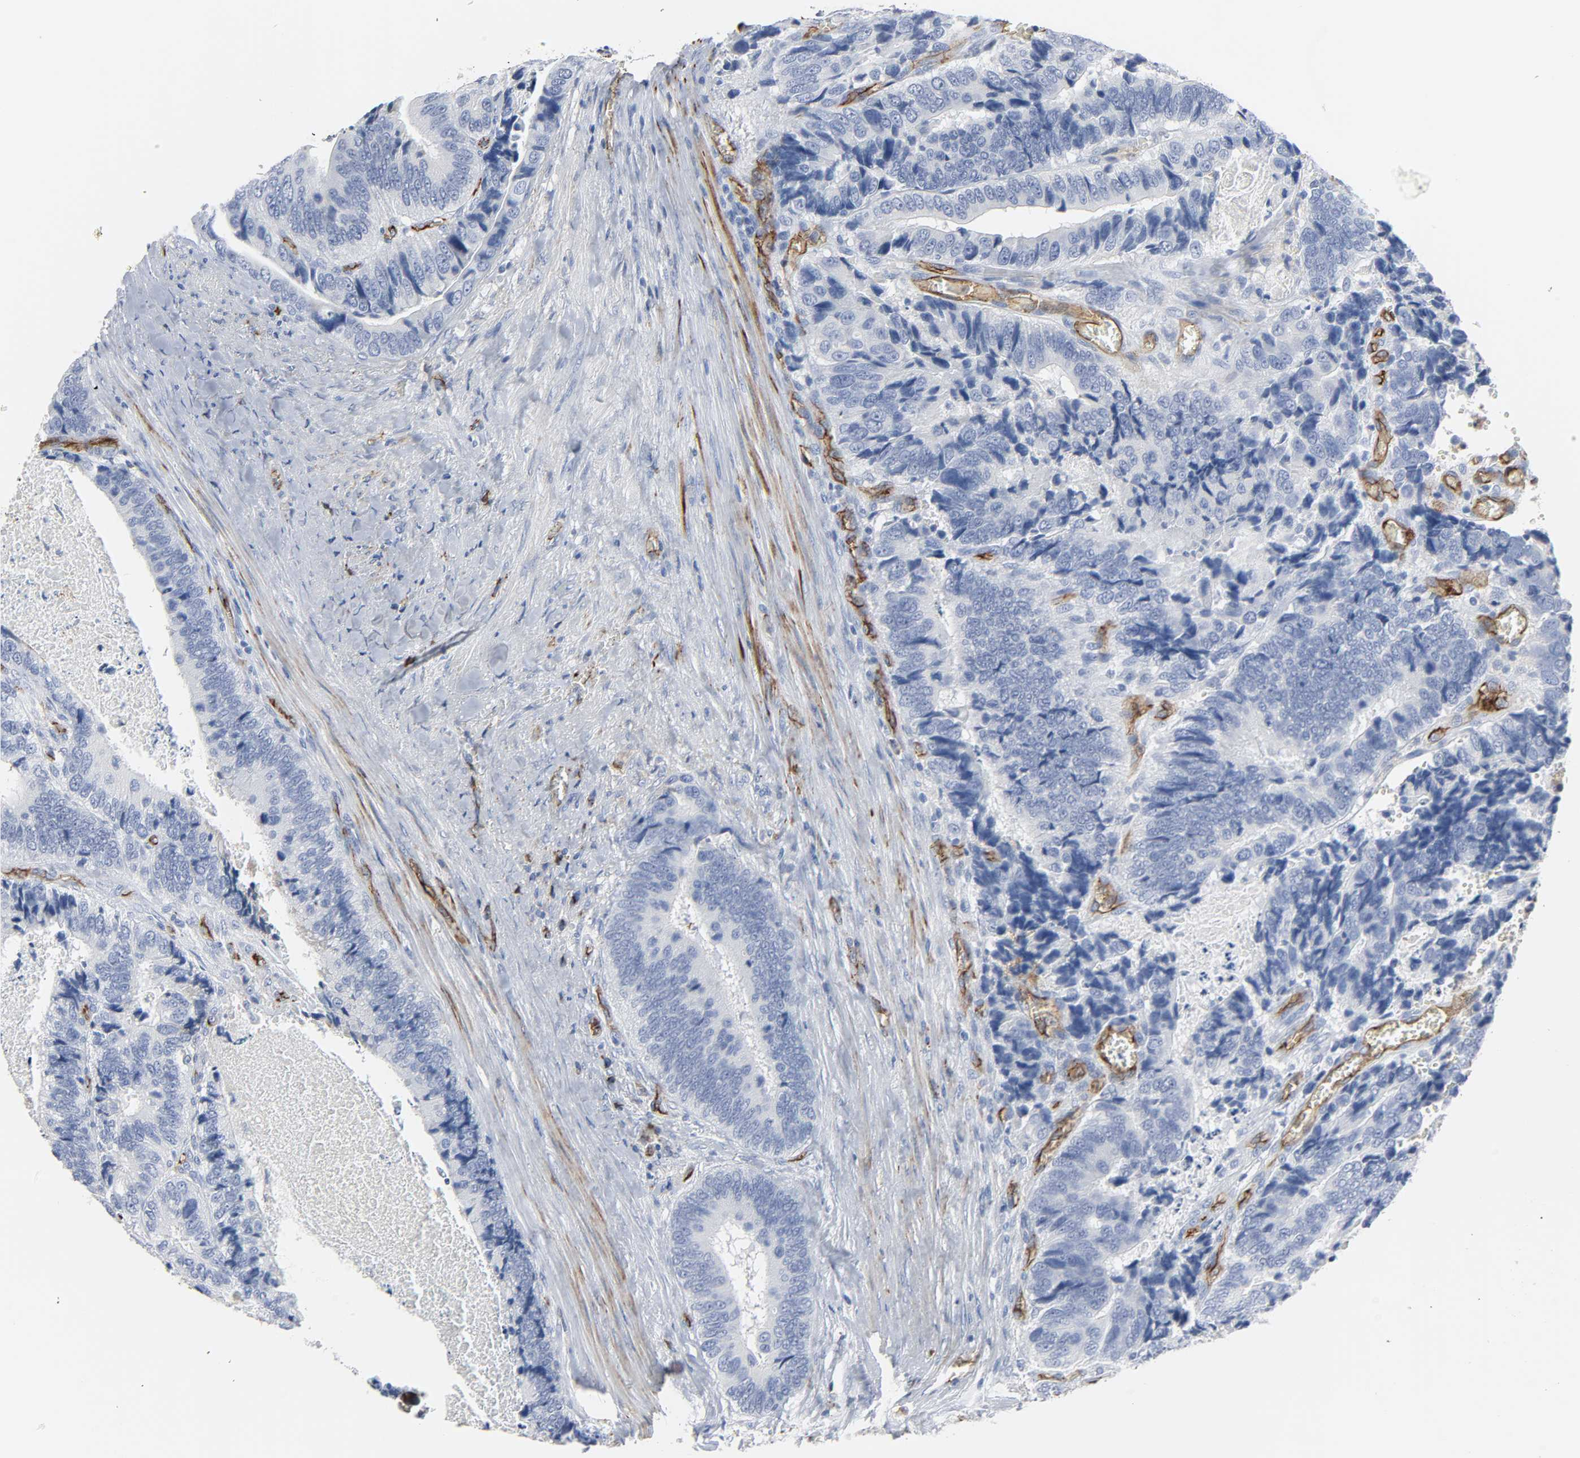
{"staining": {"intensity": "negative", "quantity": "none", "location": "none"}, "tissue": "colorectal cancer", "cell_type": "Tumor cells", "image_type": "cancer", "snomed": [{"axis": "morphology", "description": "Adenocarcinoma, NOS"}, {"axis": "topography", "description": "Colon"}], "caption": "Tumor cells are negative for brown protein staining in colorectal cancer (adenocarcinoma).", "gene": "PECAM1", "patient": {"sex": "male", "age": 72}}